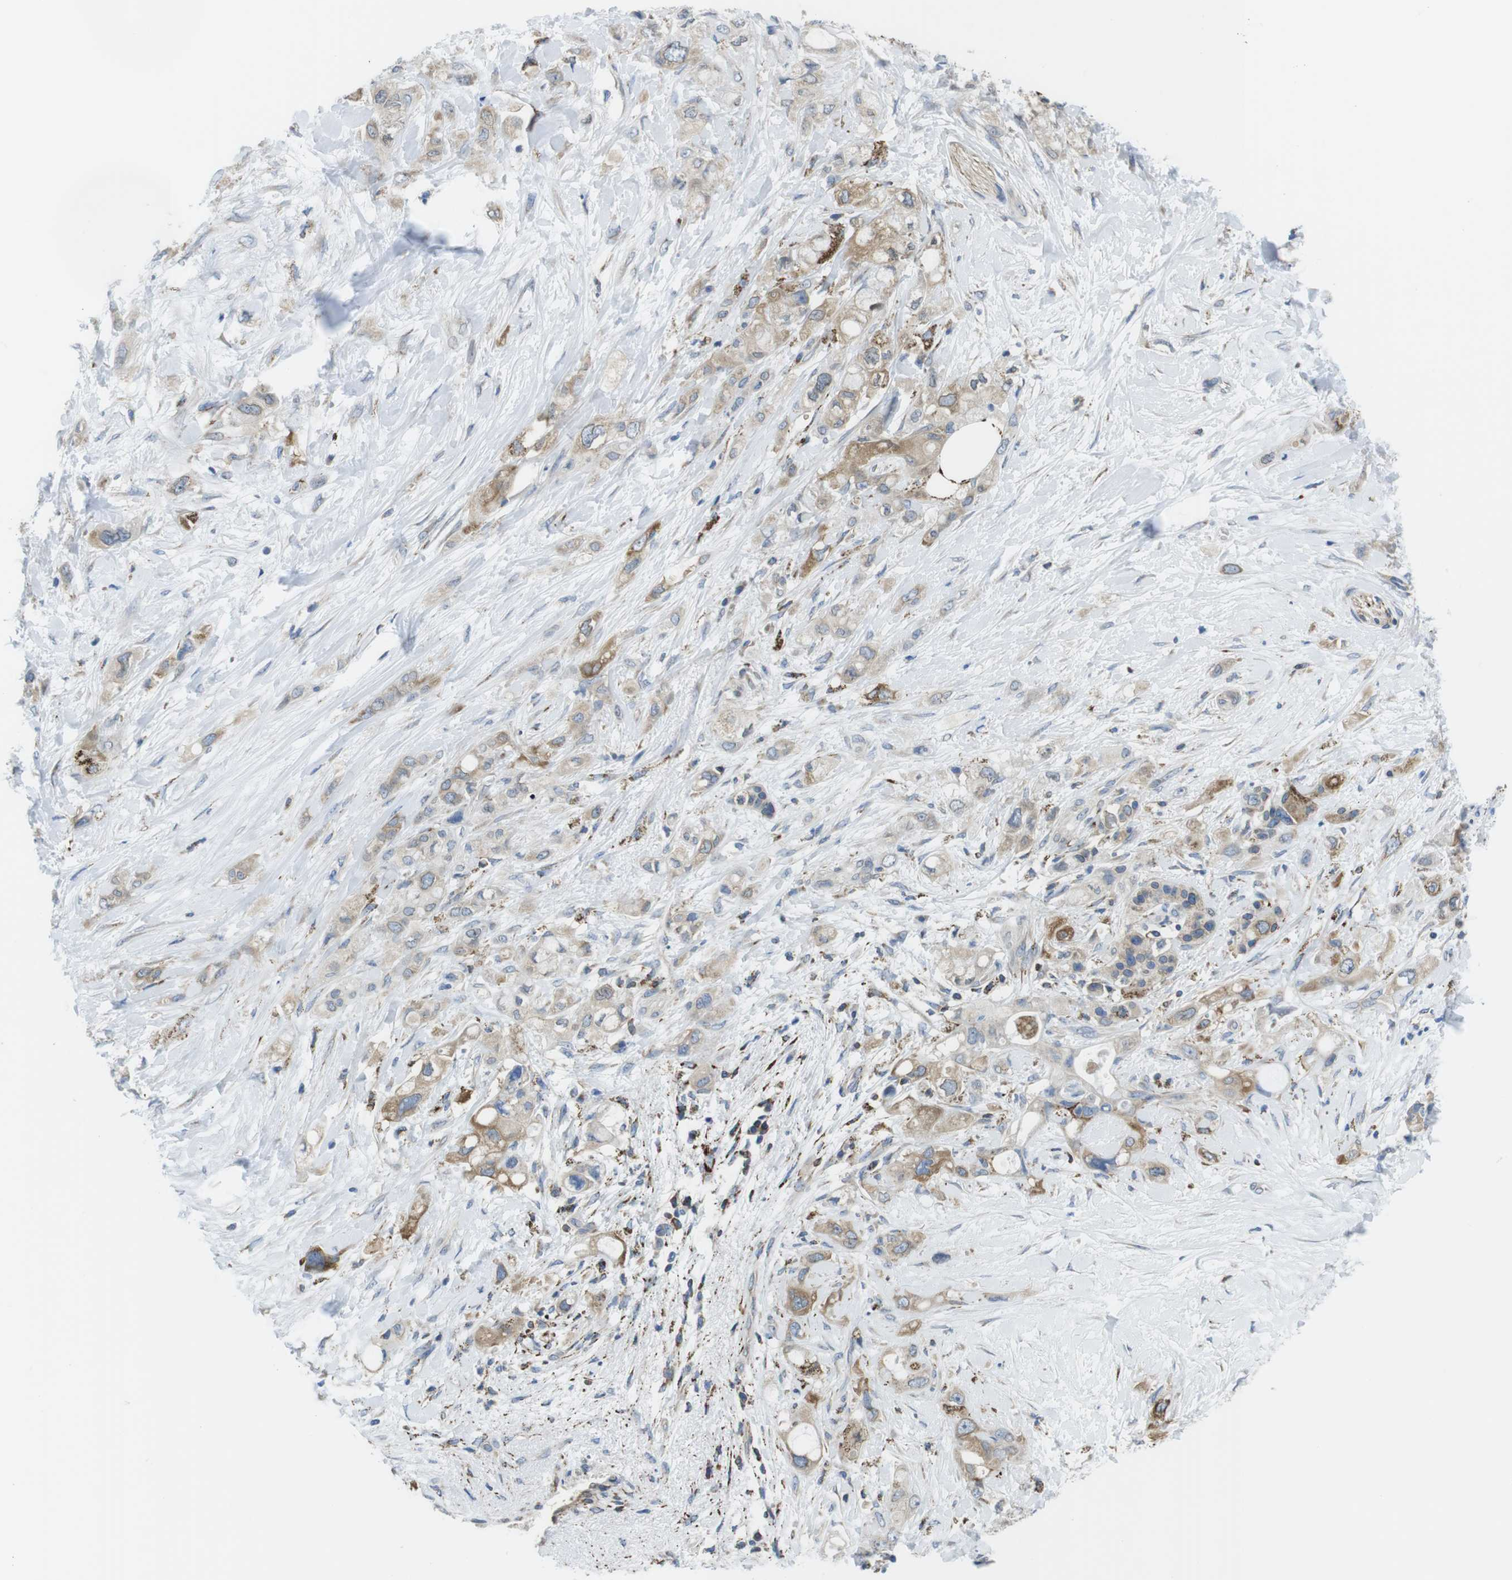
{"staining": {"intensity": "weak", "quantity": "25%-75%", "location": "cytoplasmic/membranous"}, "tissue": "pancreatic cancer", "cell_type": "Tumor cells", "image_type": "cancer", "snomed": [{"axis": "morphology", "description": "Adenocarcinoma, NOS"}, {"axis": "topography", "description": "Pancreas"}], "caption": "Immunohistochemistry (IHC) (DAB) staining of human pancreatic cancer (adenocarcinoma) shows weak cytoplasmic/membranous protein positivity in approximately 25%-75% of tumor cells.", "gene": "KCNE3", "patient": {"sex": "female", "age": 56}}